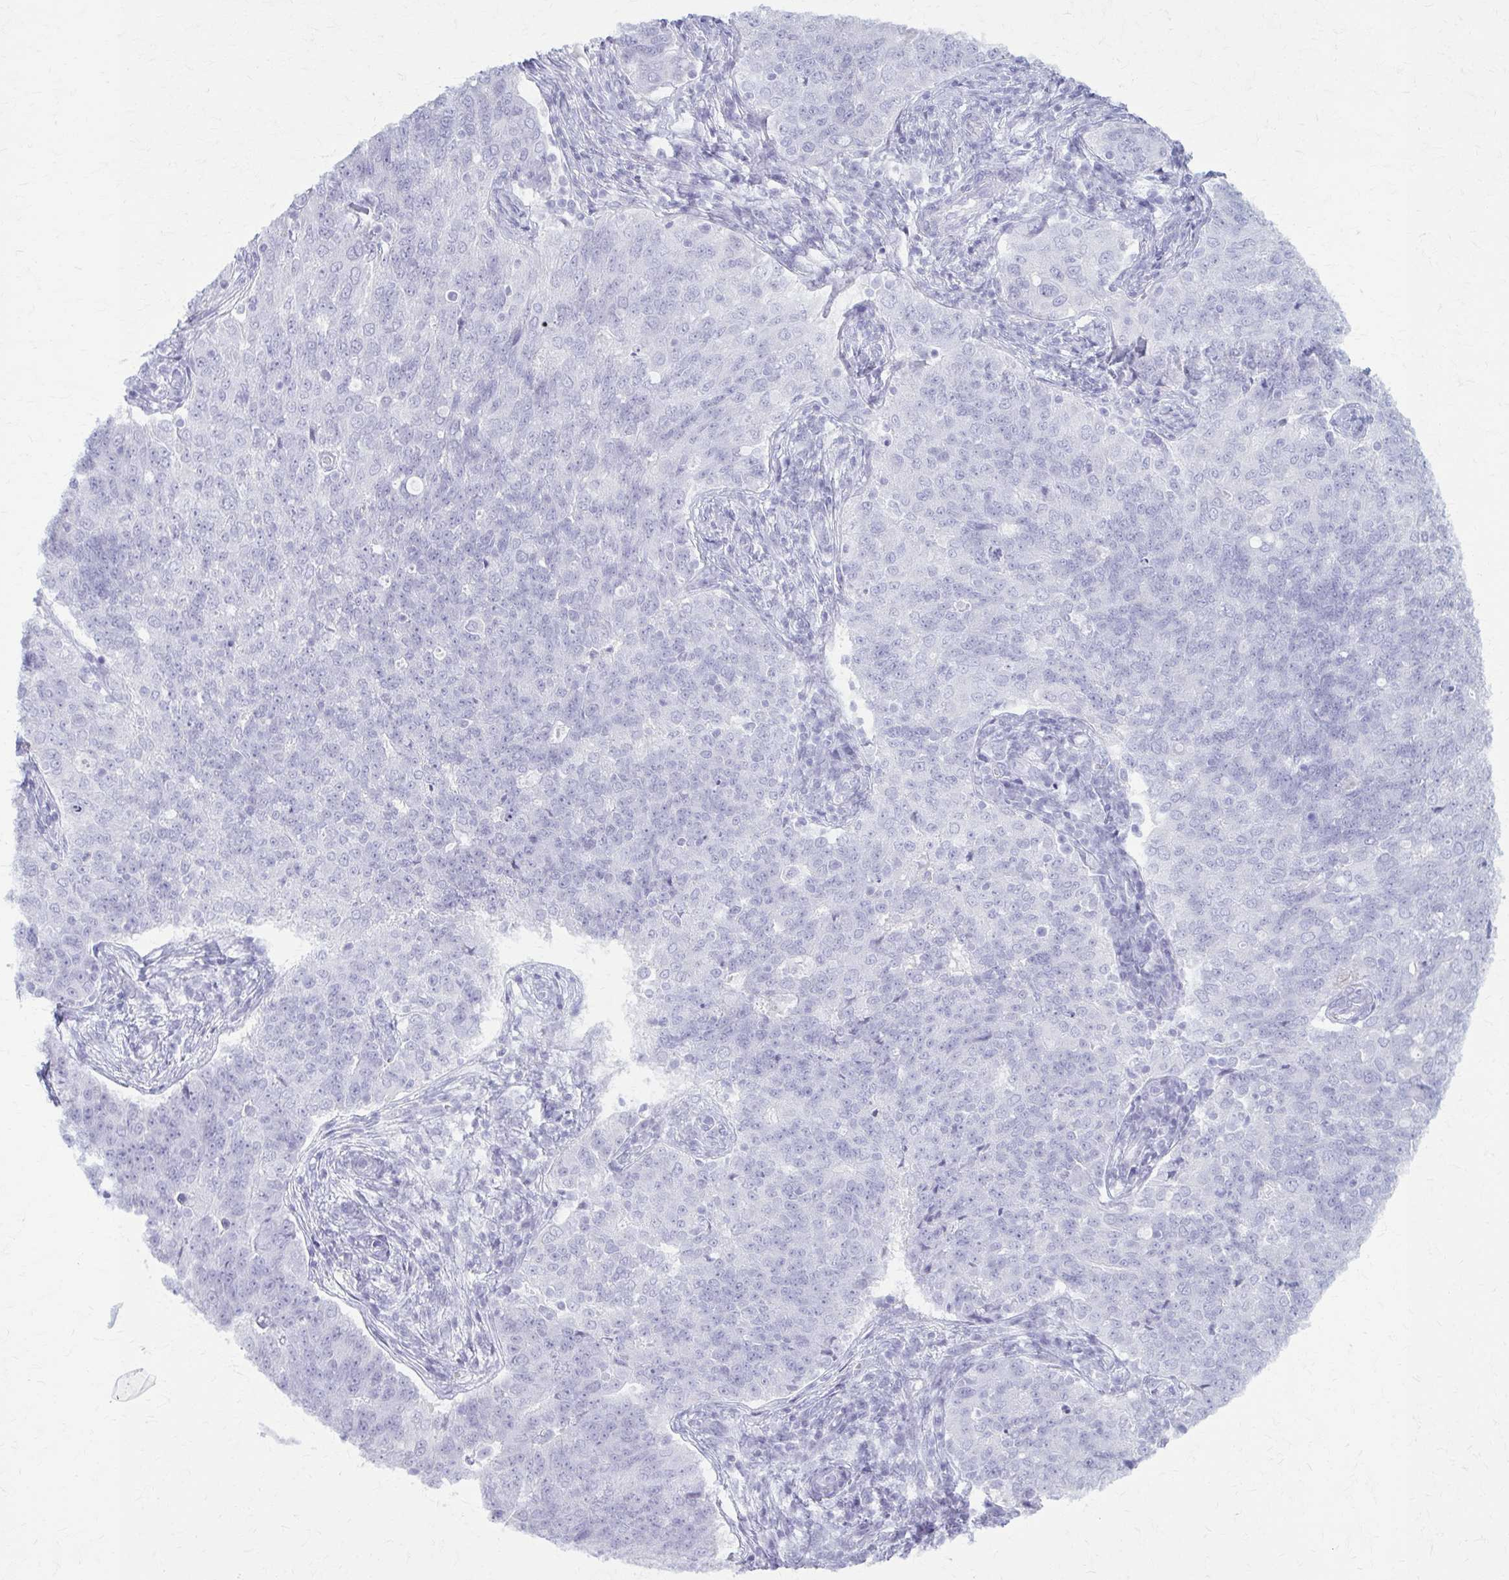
{"staining": {"intensity": "negative", "quantity": "none", "location": "none"}, "tissue": "endometrial cancer", "cell_type": "Tumor cells", "image_type": "cancer", "snomed": [{"axis": "morphology", "description": "Adenocarcinoma, NOS"}, {"axis": "topography", "description": "Endometrium"}], "caption": "The micrograph demonstrates no staining of tumor cells in endometrial cancer. (DAB (3,3'-diaminobenzidine) IHC visualized using brightfield microscopy, high magnification).", "gene": "KRT5", "patient": {"sex": "female", "age": 43}}